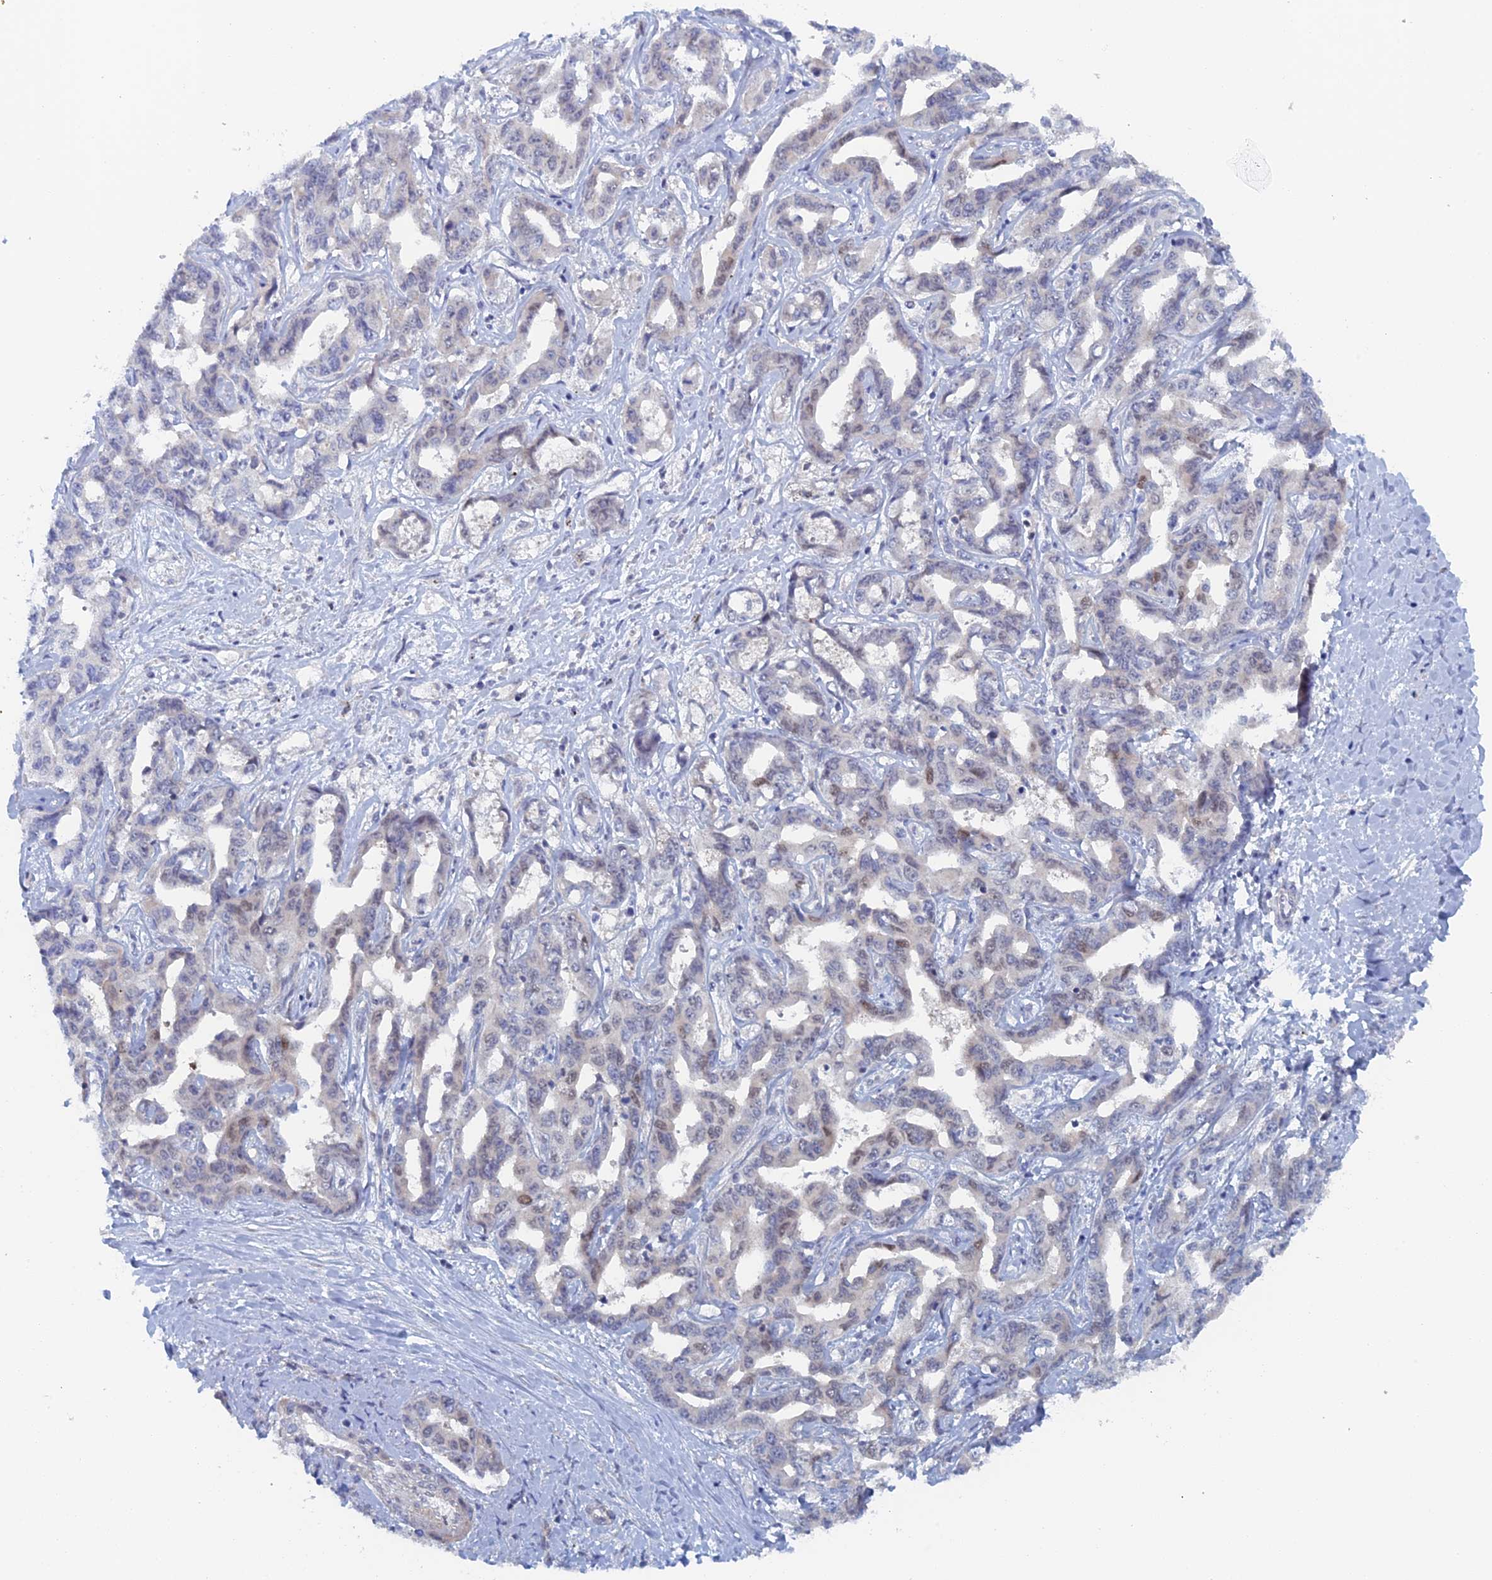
{"staining": {"intensity": "weak", "quantity": "<25%", "location": "nuclear"}, "tissue": "liver cancer", "cell_type": "Tumor cells", "image_type": "cancer", "snomed": [{"axis": "morphology", "description": "Cholangiocarcinoma"}, {"axis": "topography", "description": "Liver"}], "caption": "This is an IHC micrograph of human liver cancer. There is no expression in tumor cells.", "gene": "ELOVL6", "patient": {"sex": "male", "age": 59}}